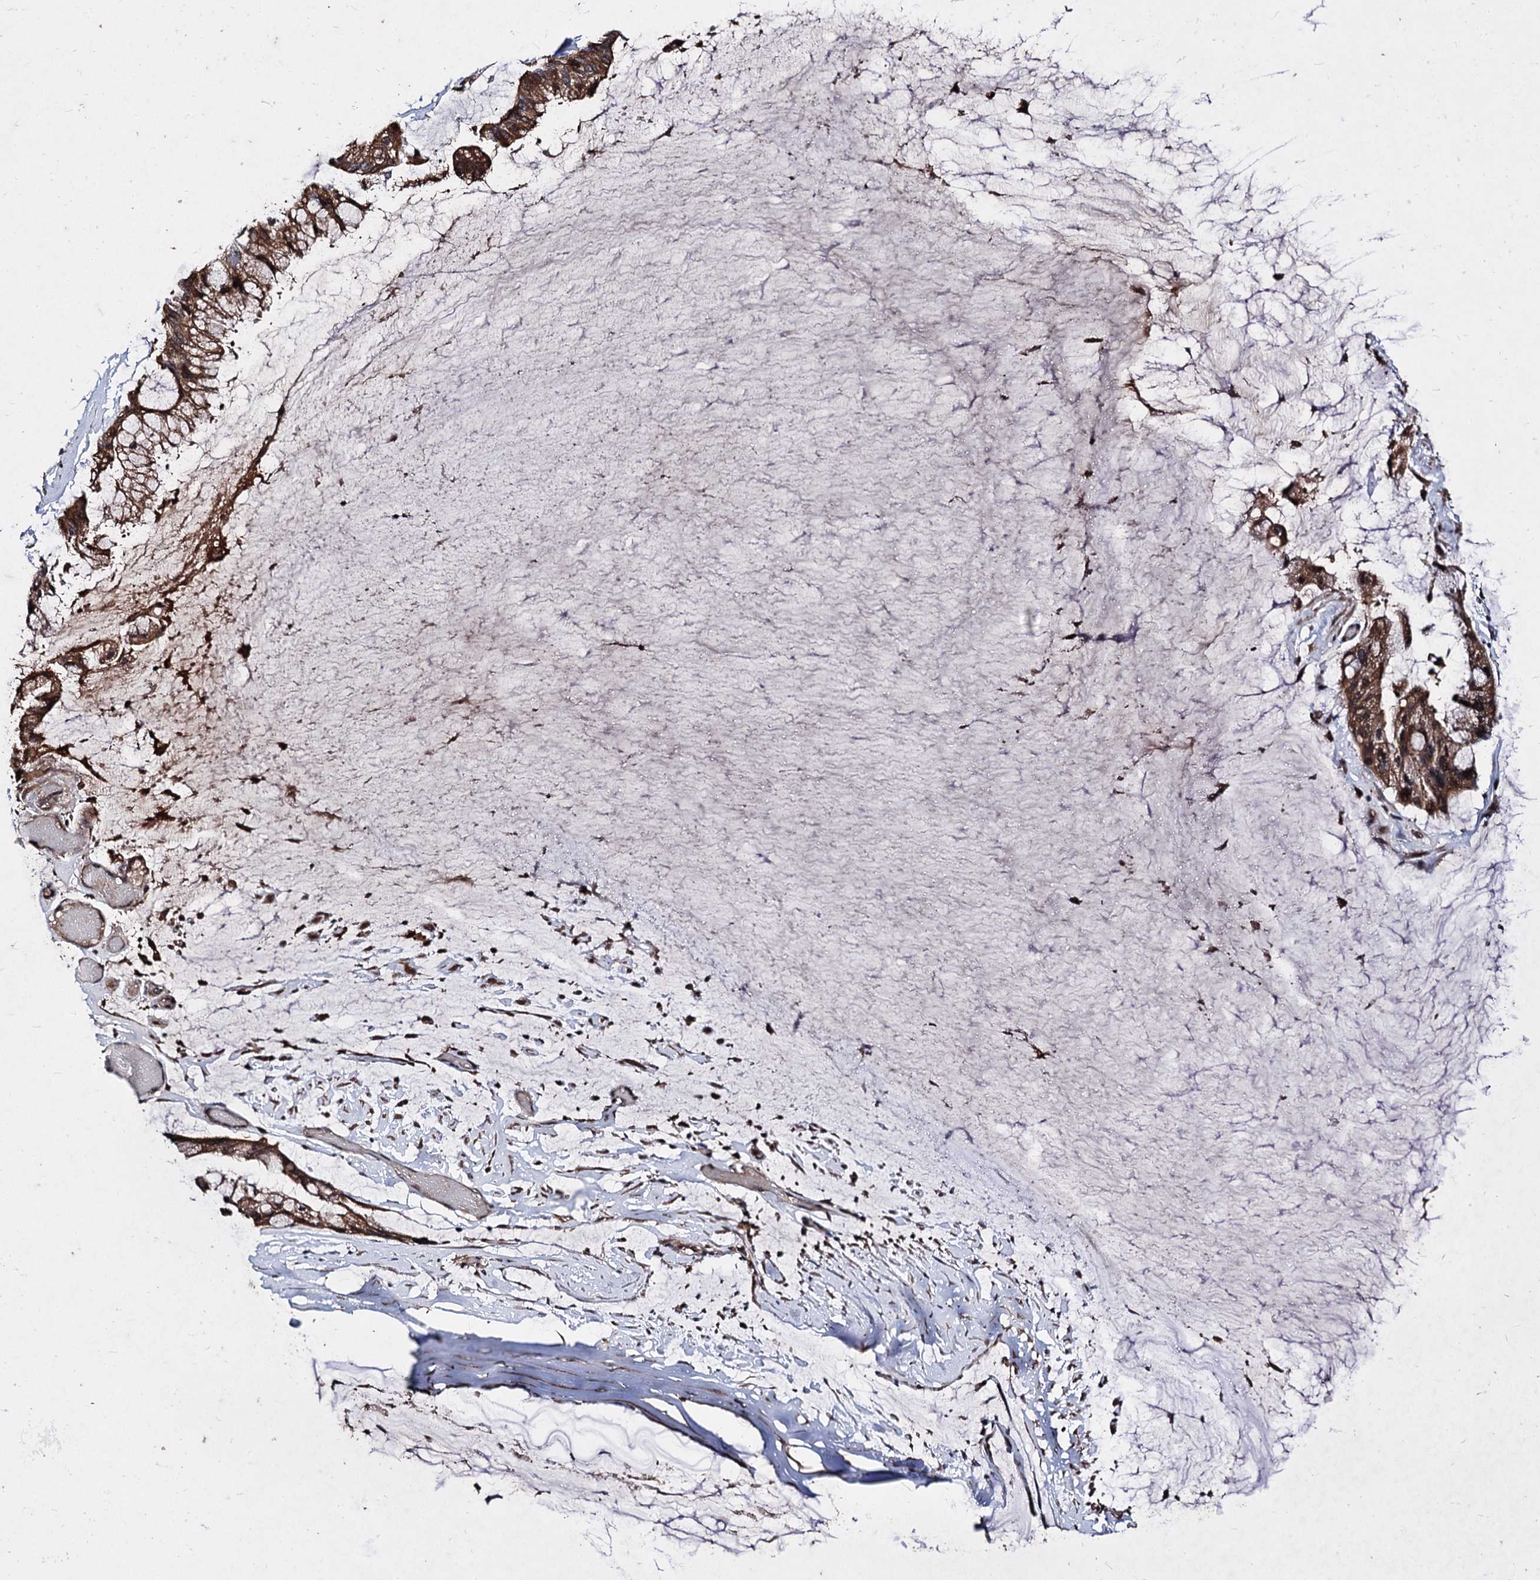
{"staining": {"intensity": "moderate", "quantity": ">75%", "location": "cytoplasmic/membranous"}, "tissue": "ovarian cancer", "cell_type": "Tumor cells", "image_type": "cancer", "snomed": [{"axis": "morphology", "description": "Cystadenocarcinoma, mucinous, NOS"}, {"axis": "topography", "description": "Ovary"}], "caption": "Immunohistochemistry image of human mucinous cystadenocarcinoma (ovarian) stained for a protein (brown), which reveals medium levels of moderate cytoplasmic/membranous staining in approximately >75% of tumor cells.", "gene": "BCL2L2", "patient": {"sex": "female", "age": 39}}